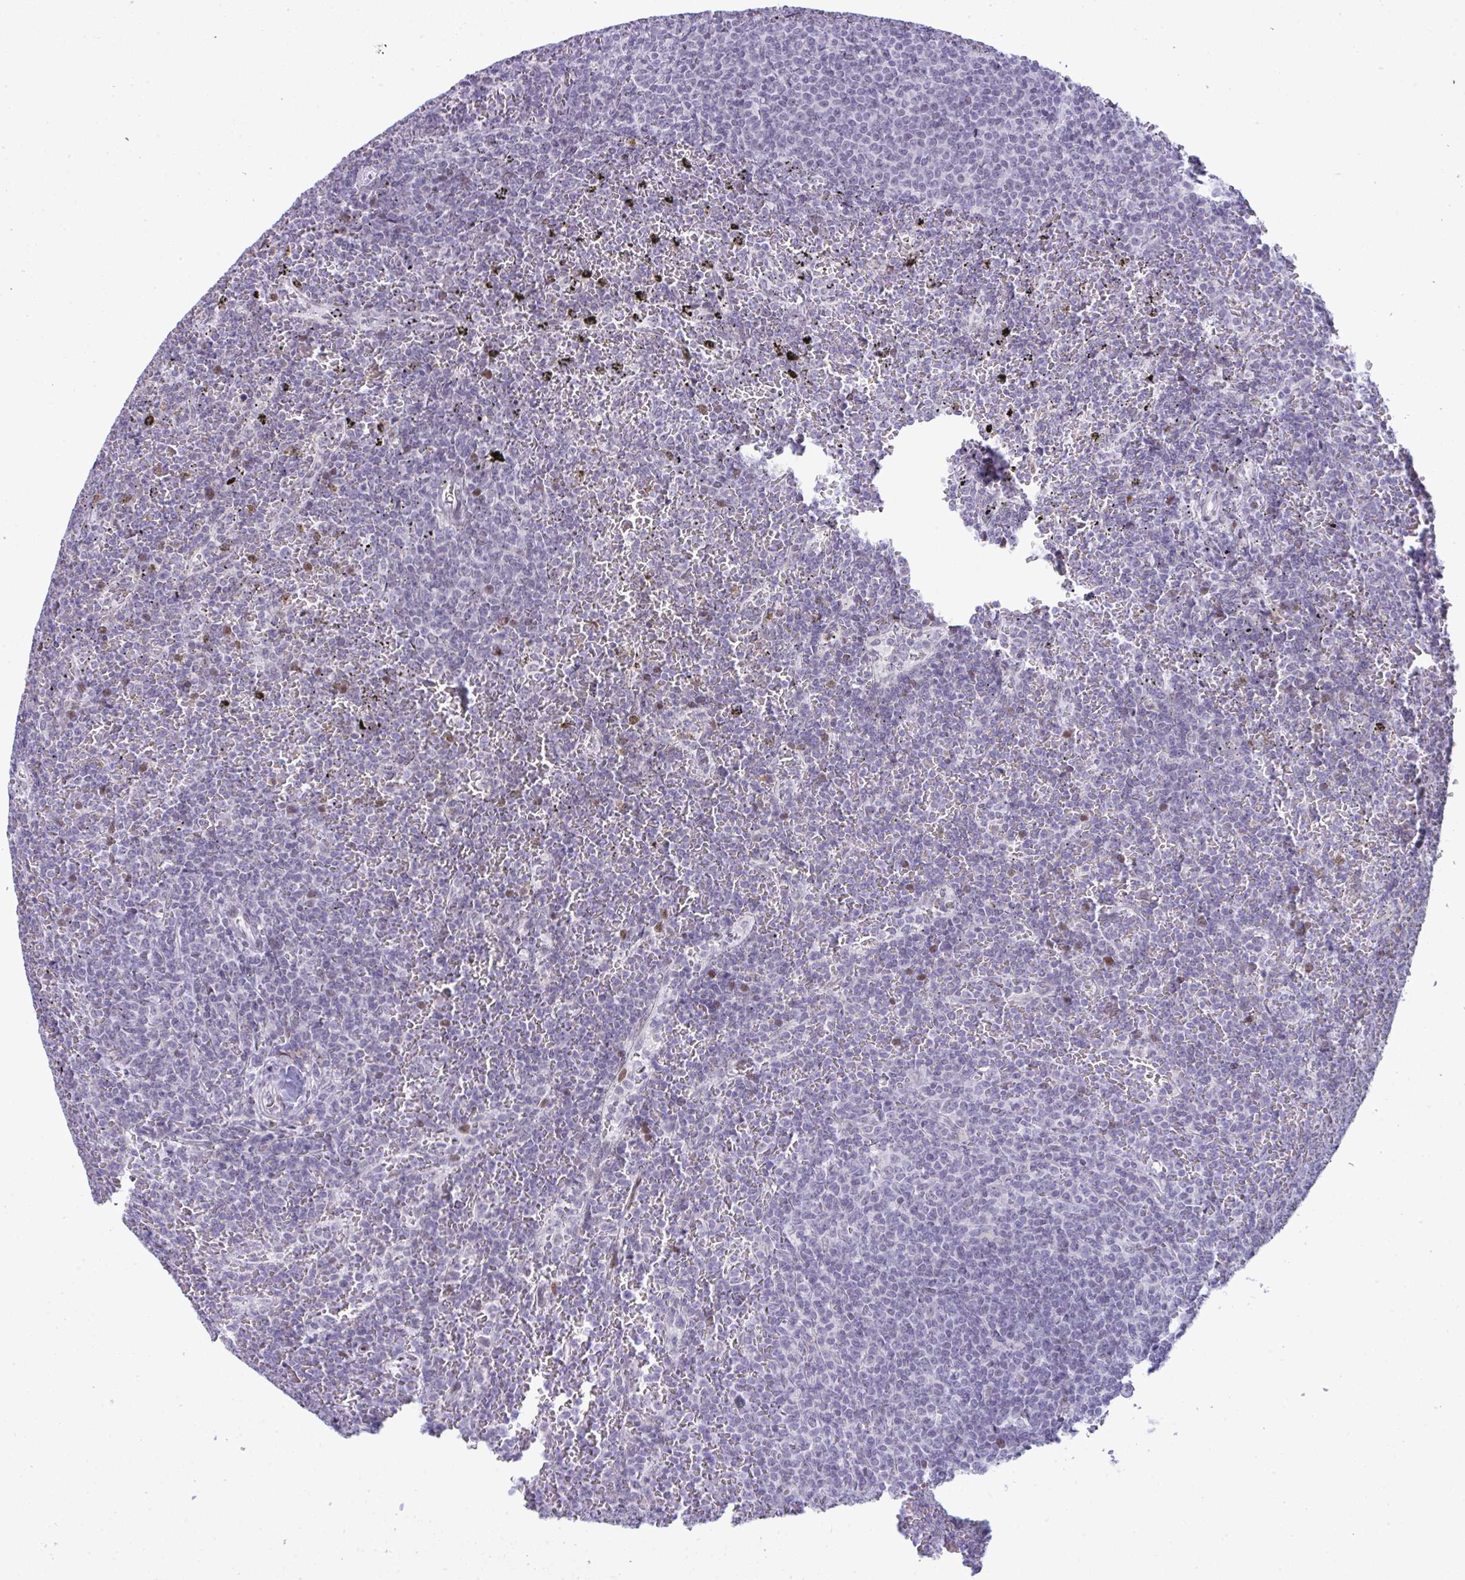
{"staining": {"intensity": "negative", "quantity": "none", "location": "none"}, "tissue": "lymphoma", "cell_type": "Tumor cells", "image_type": "cancer", "snomed": [{"axis": "morphology", "description": "Malignant lymphoma, non-Hodgkin's type, Low grade"}, {"axis": "topography", "description": "Spleen"}], "caption": "Malignant lymphoma, non-Hodgkin's type (low-grade) was stained to show a protein in brown. There is no significant positivity in tumor cells.", "gene": "ZFHX3", "patient": {"sex": "female", "age": 77}}